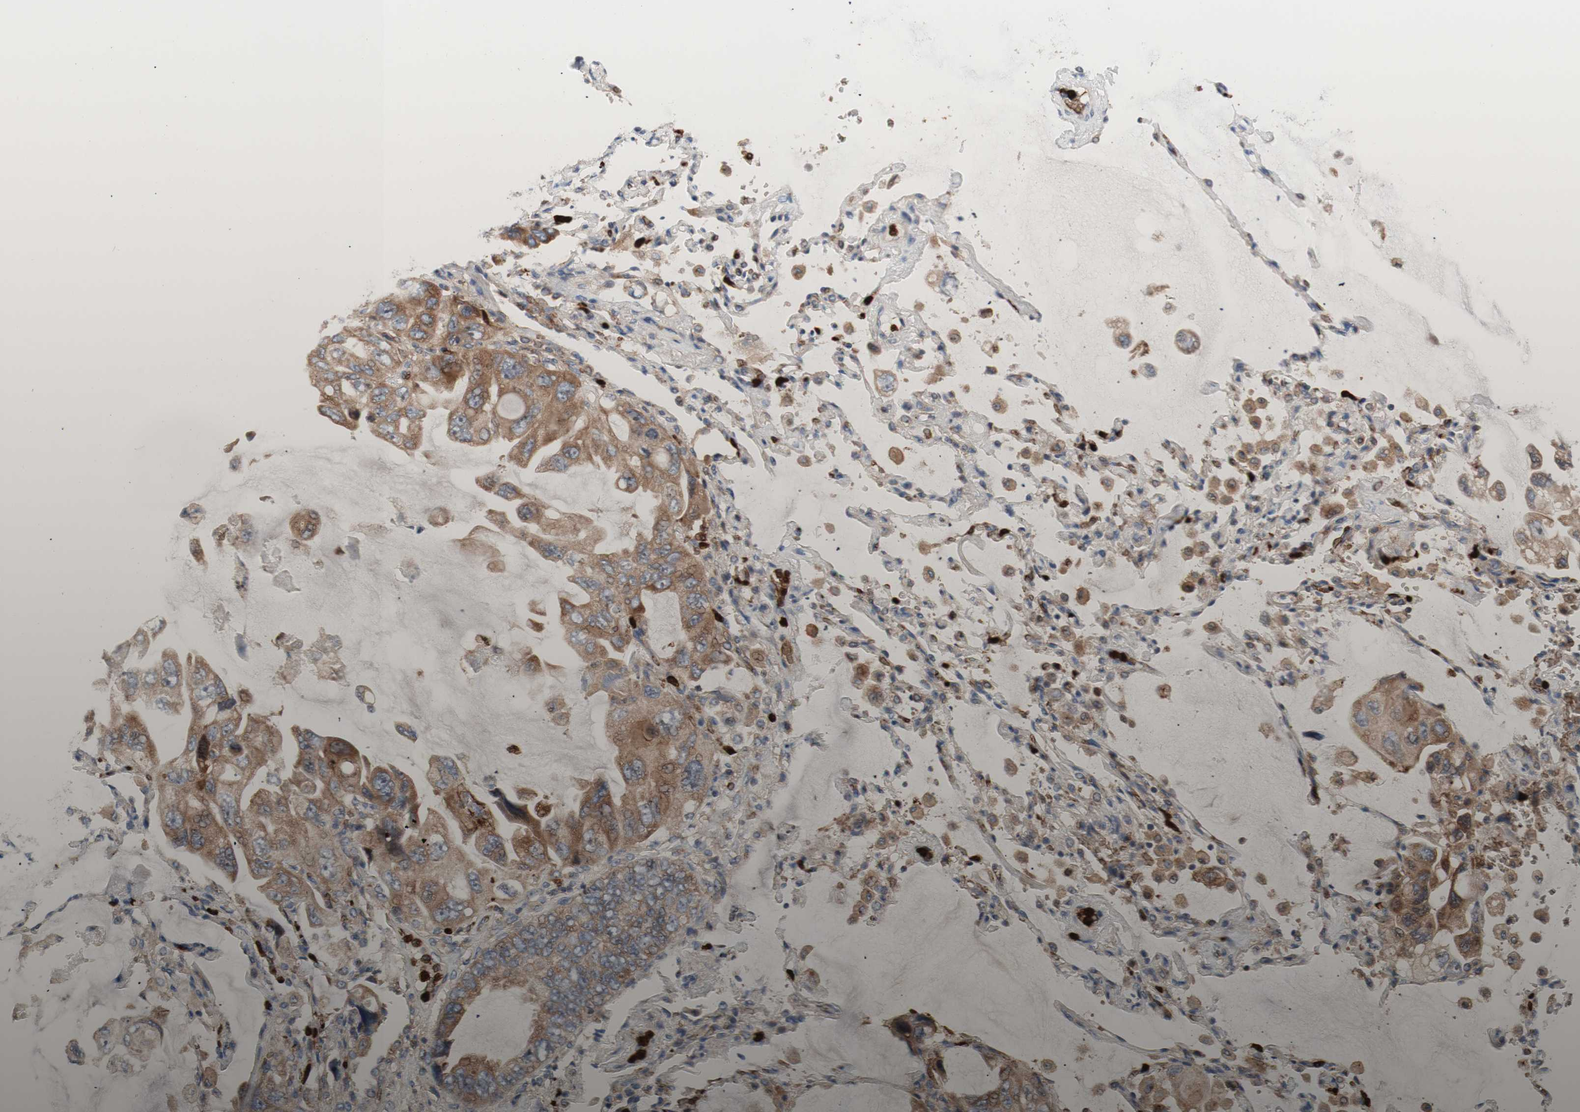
{"staining": {"intensity": "moderate", "quantity": ">75%", "location": "cytoplasmic/membranous"}, "tissue": "lung cancer", "cell_type": "Tumor cells", "image_type": "cancer", "snomed": [{"axis": "morphology", "description": "Squamous cell carcinoma, NOS"}, {"axis": "topography", "description": "Lung"}], "caption": "DAB immunohistochemical staining of squamous cell carcinoma (lung) reveals moderate cytoplasmic/membranous protein expression in about >75% of tumor cells.", "gene": "USP9X", "patient": {"sex": "female", "age": 73}}